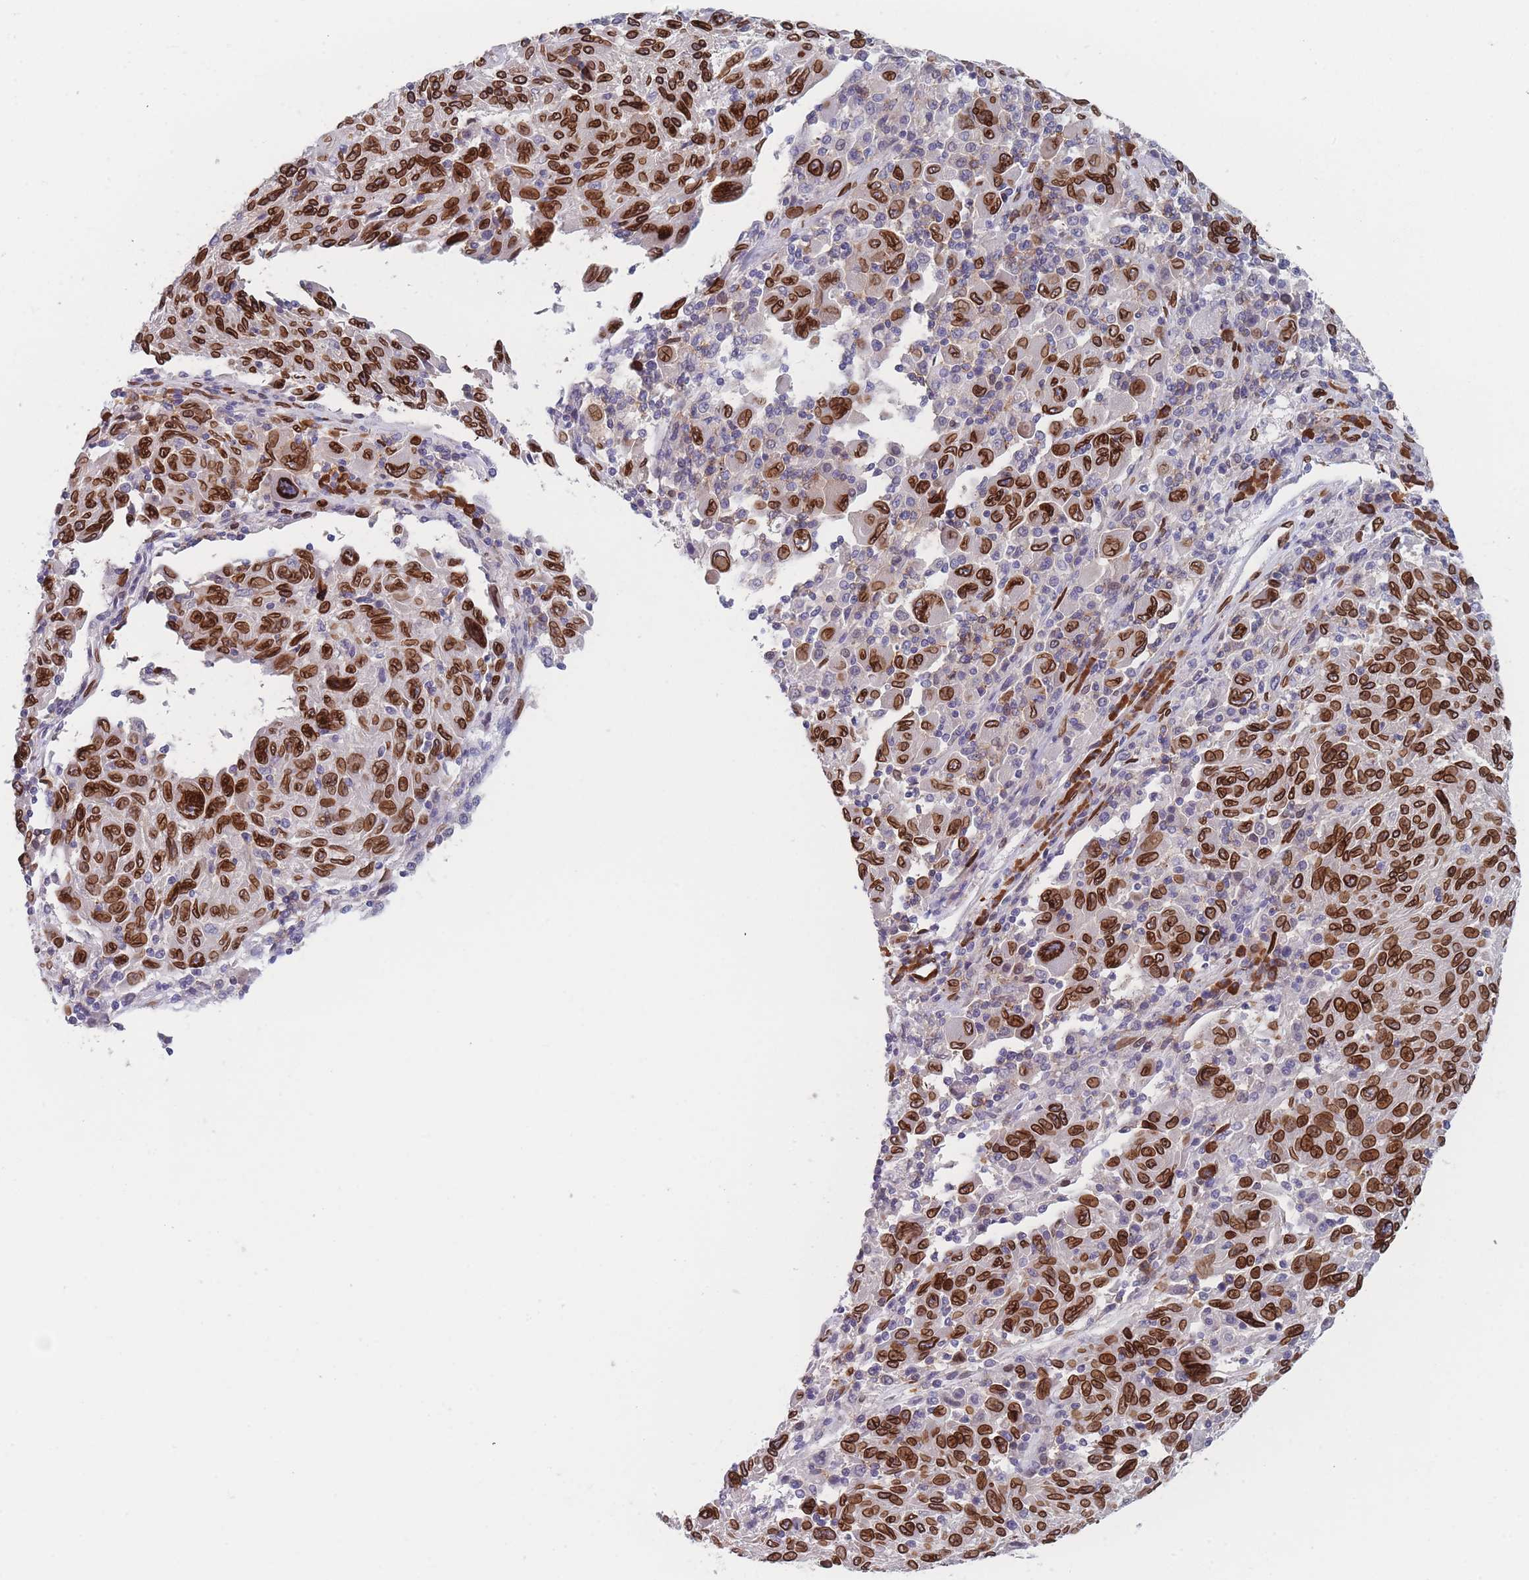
{"staining": {"intensity": "strong", "quantity": ">75%", "location": "cytoplasmic/membranous,nuclear"}, "tissue": "melanoma", "cell_type": "Tumor cells", "image_type": "cancer", "snomed": [{"axis": "morphology", "description": "Malignant melanoma, NOS"}, {"axis": "topography", "description": "Skin"}], "caption": "Strong cytoplasmic/membranous and nuclear protein staining is identified in about >75% of tumor cells in melanoma.", "gene": "ZBTB1", "patient": {"sex": "male", "age": 53}}